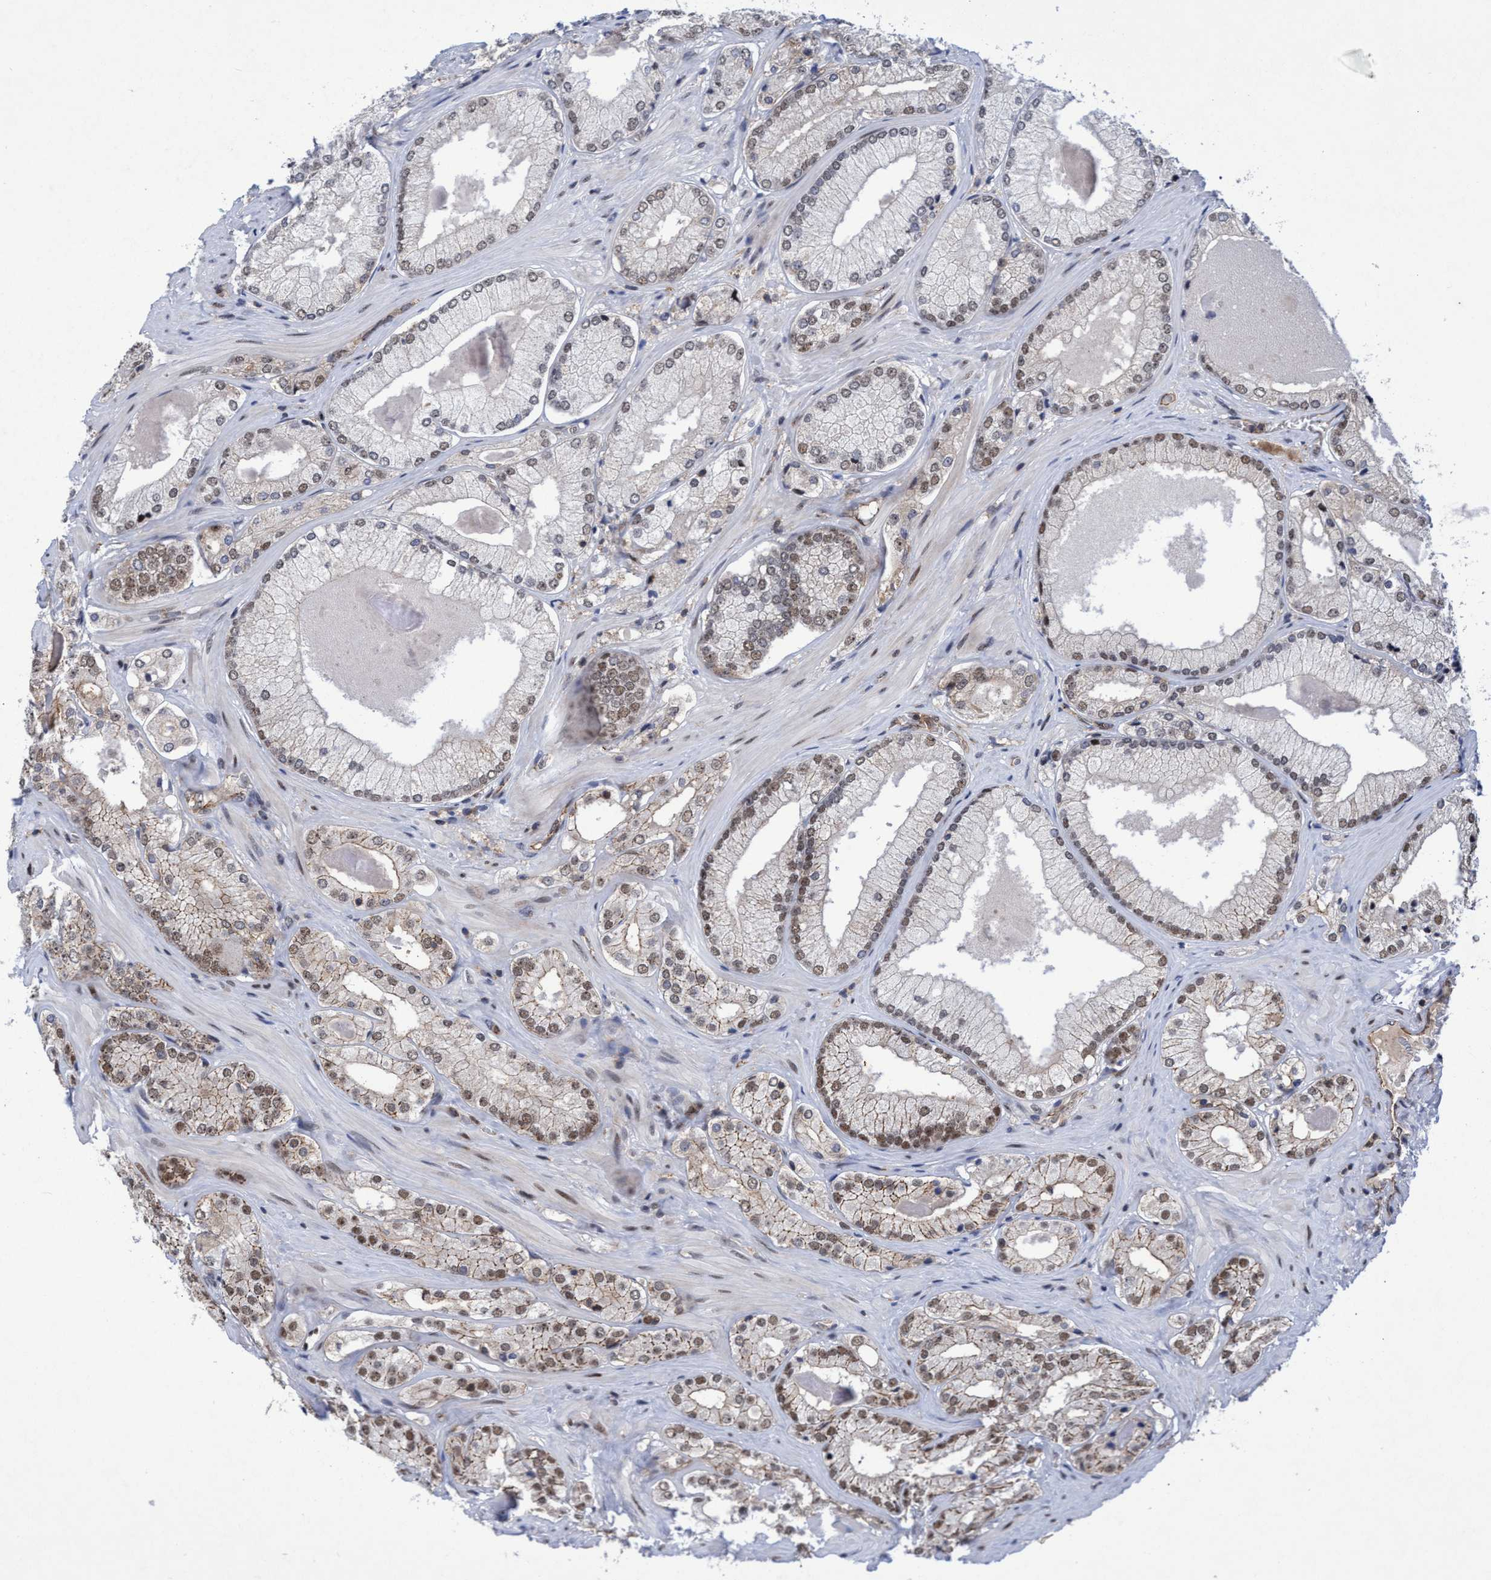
{"staining": {"intensity": "moderate", "quantity": "25%-75%", "location": "nuclear"}, "tissue": "prostate cancer", "cell_type": "Tumor cells", "image_type": "cancer", "snomed": [{"axis": "morphology", "description": "Adenocarcinoma, Low grade"}, {"axis": "topography", "description": "Prostate"}], "caption": "Low-grade adenocarcinoma (prostate) was stained to show a protein in brown. There is medium levels of moderate nuclear staining in approximately 25%-75% of tumor cells.", "gene": "GTF2F1", "patient": {"sex": "male", "age": 65}}